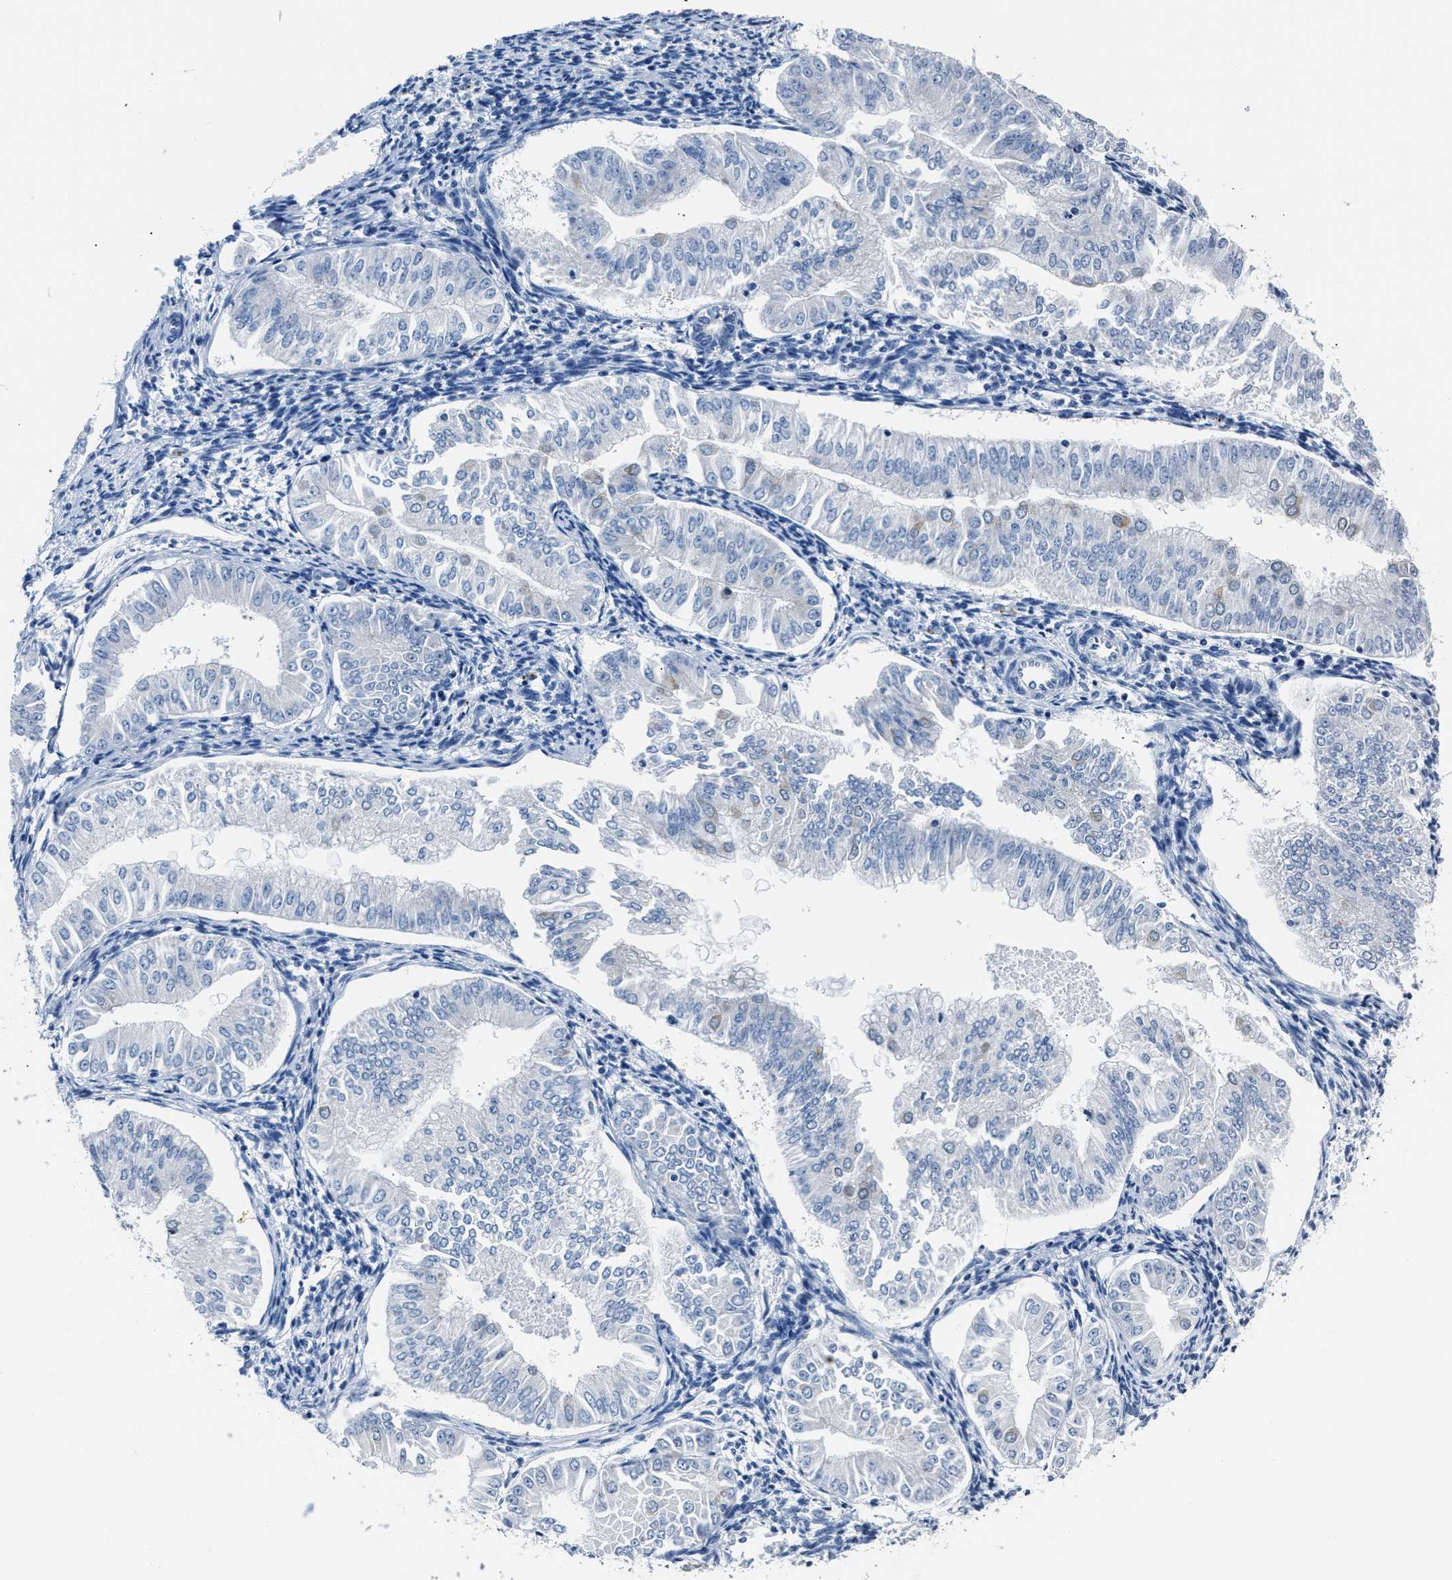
{"staining": {"intensity": "negative", "quantity": "none", "location": "none"}, "tissue": "endometrial cancer", "cell_type": "Tumor cells", "image_type": "cancer", "snomed": [{"axis": "morphology", "description": "Normal tissue, NOS"}, {"axis": "morphology", "description": "Adenocarcinoma, NOS"}, {"axis": "topography", "description": "Endometrium"}], "caption": "Photomicrograph shows no significant protein expression in tumor cells of endometrial adenocarcinoma.", "gene": "AMACR", "patient": {"sex": "female", "age": 53}}